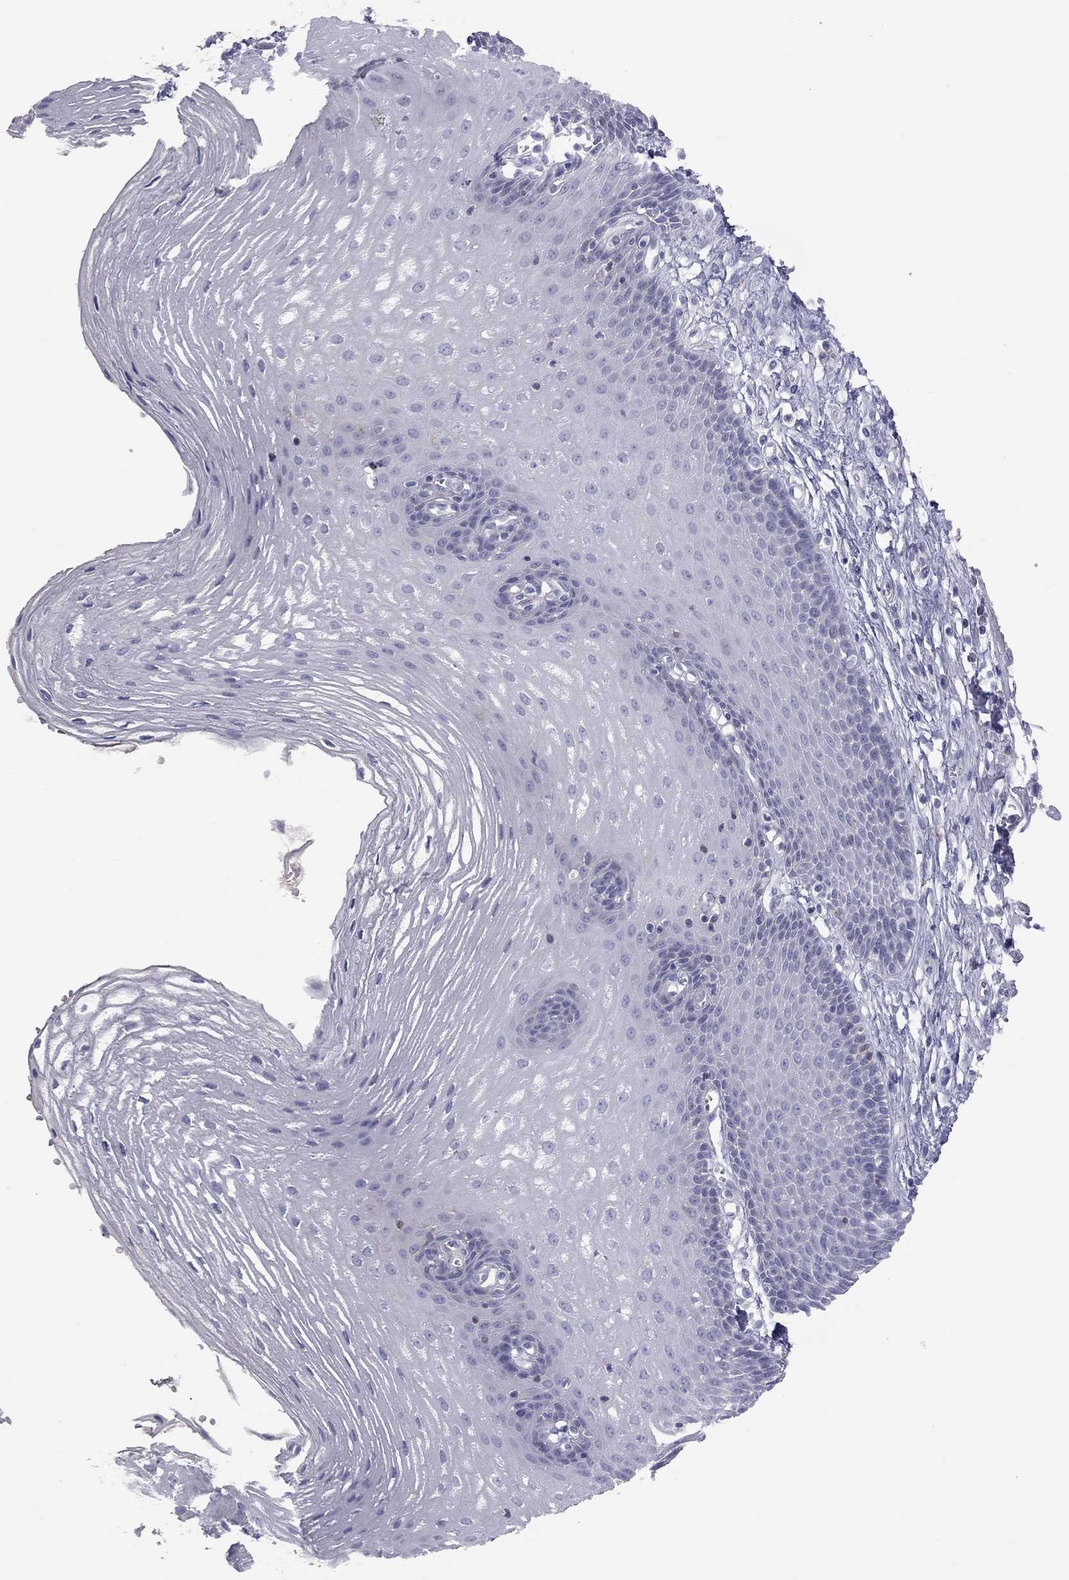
{"staining": {"intensity": "negative", "quantity": "none", "location": "none"}, "tissue": "esophagus", "cell_type": "Squamous epithelial cells", "image_type": "normal", "snomed": [{"axis": "morphology", "description": "Normal tissue, NOS"}, {"axis": "topography", "description": "Esophagus"}], "caption": "Immunohistochemistry (IHC) image of normal human esophagus stained for a protein (brown), which reveals no positivity in squamous epithelial cells.", "gene": "ADCYAP1", "patient": {"sex": "male", "age": 72}}